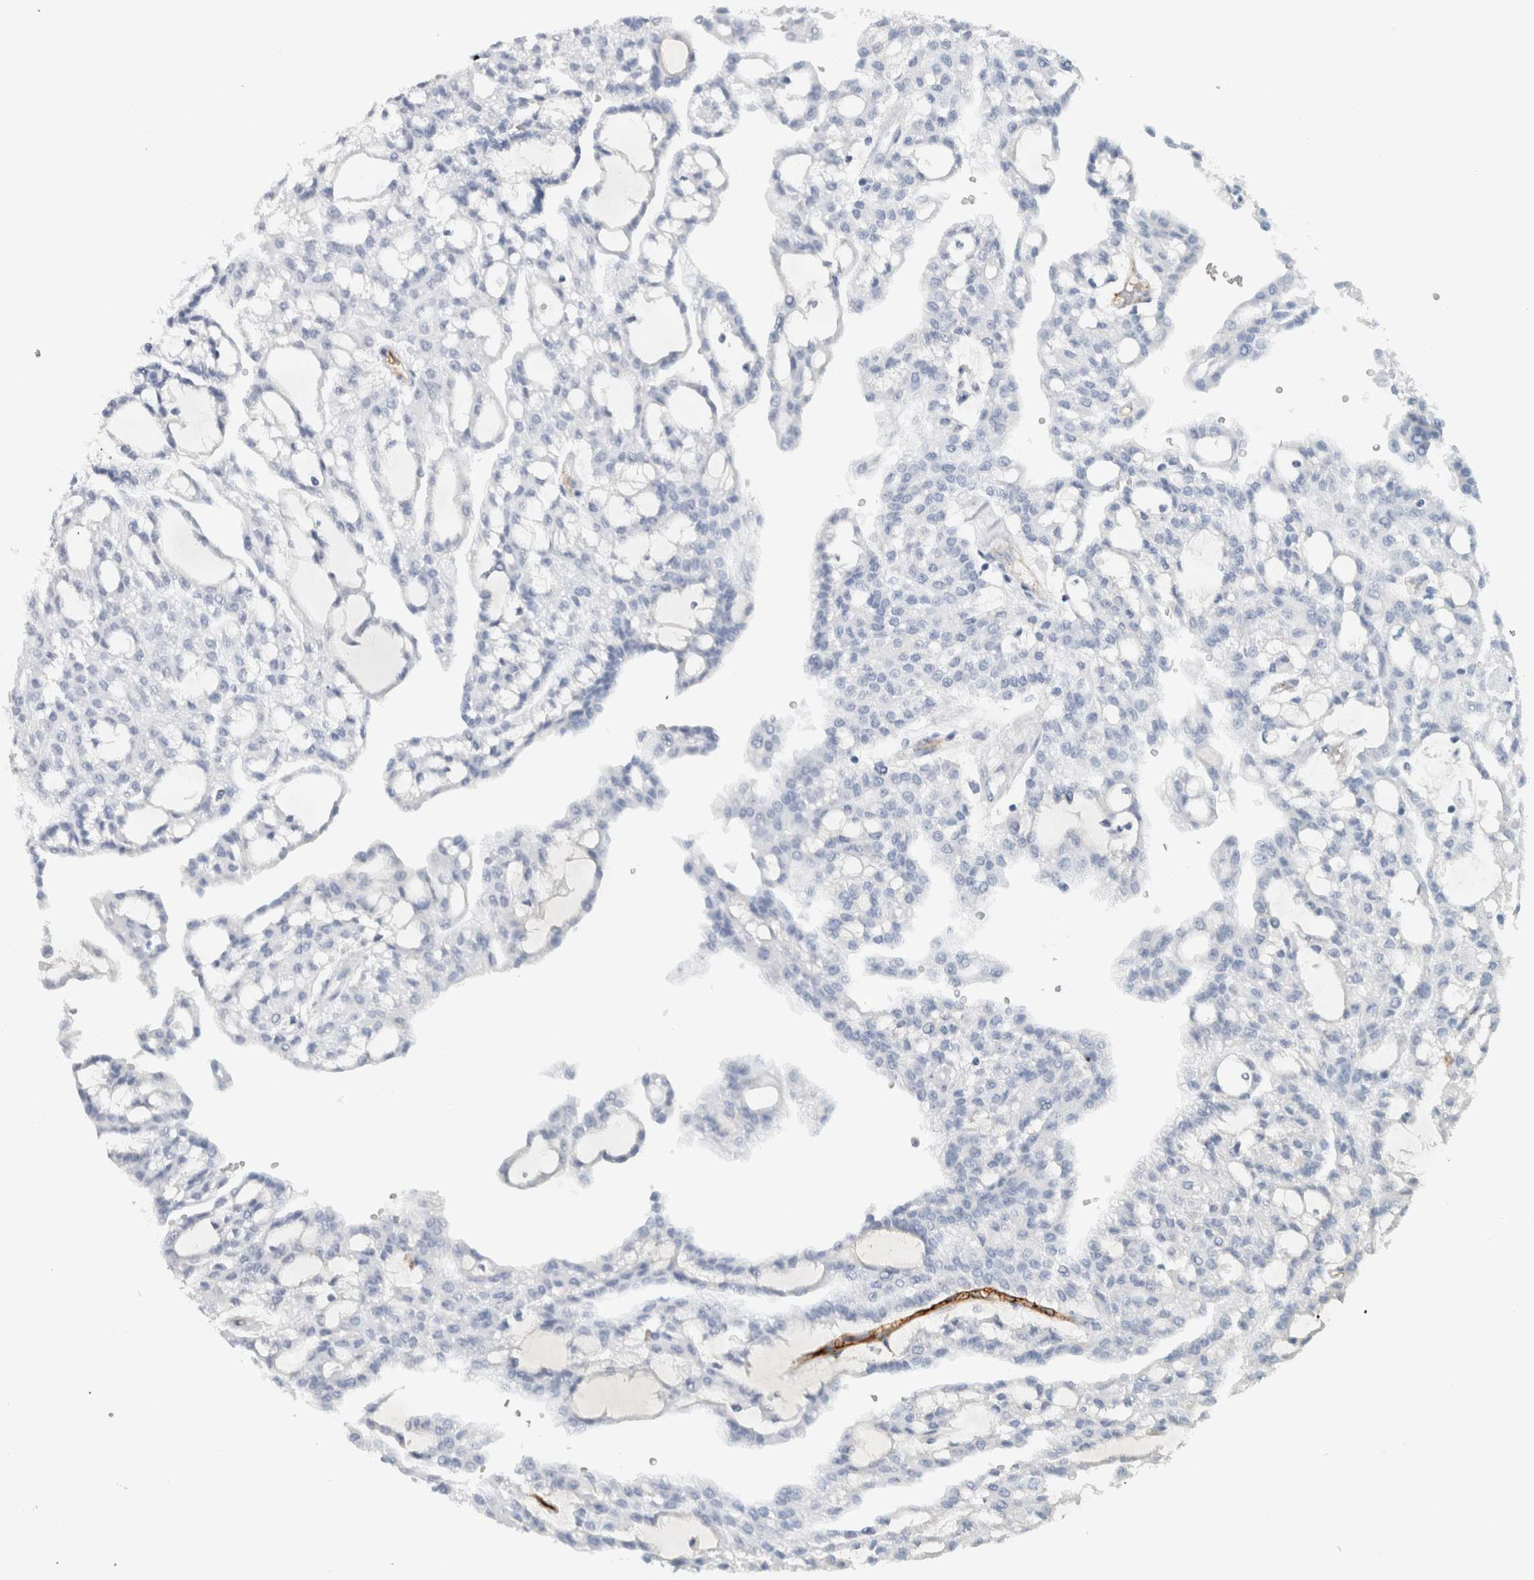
{"staining": {"intensity": "negative", "quantity": "none", "location": "none"}, "tissue": "renal cancer", "cell_type": "Tumor cells", "image_type": "cancer", "snomed": [{"axis": "morphology", "description": "Adenocarcinoma, NOS"}, {"axis": "topography", "description": "Kidney"}], "caption": "This is an IHC image of human renal cancer. There is no staining in tumor cells.", "gene": "CD36", "patient": {"sex": "male", "age": 63}}